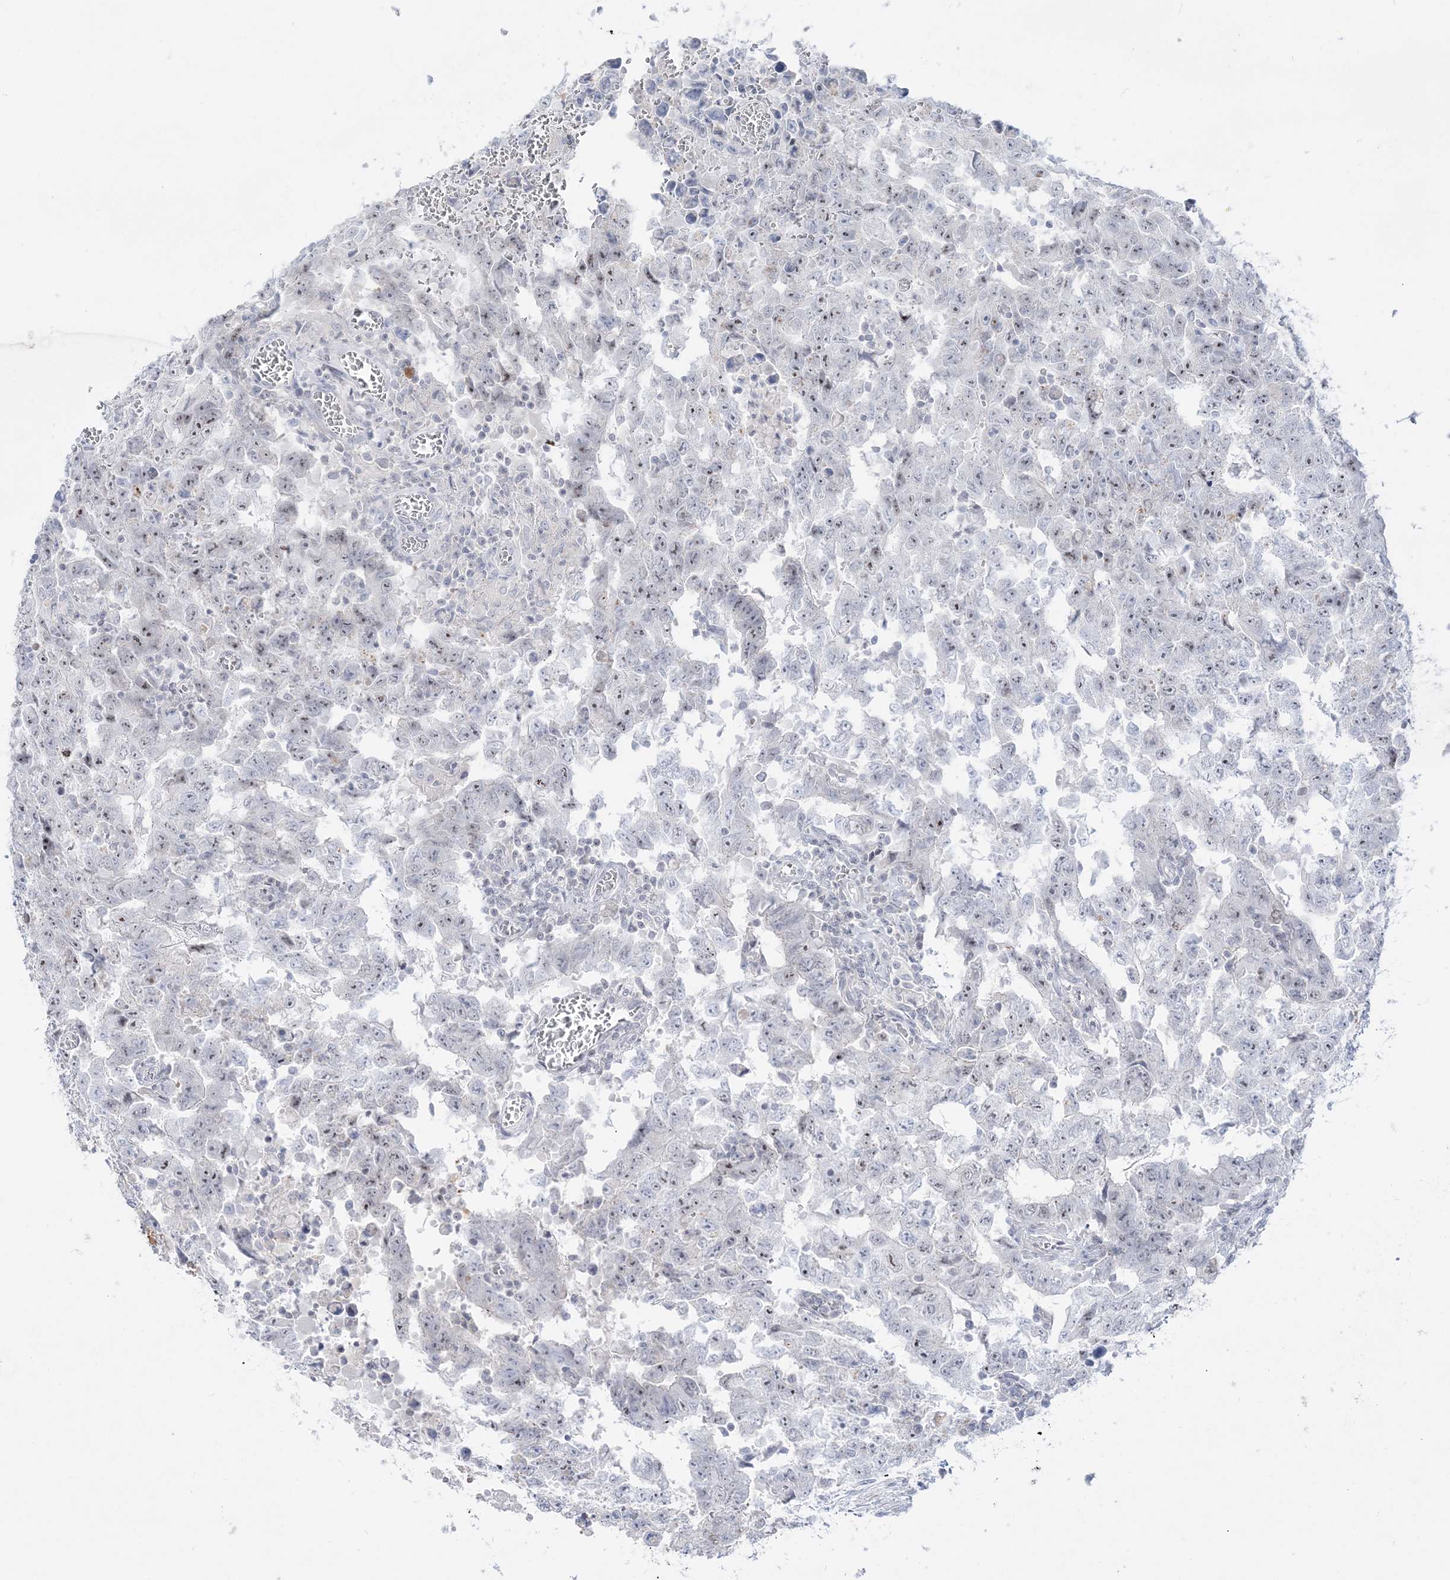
{"staining": {"intensity": "weak", "quantity": "<25%", "location": "nuclear"}, "tissue": "testis cancer", "cell_type": "Tumor cells", "image_type": "cancer", "snomed": [{"axis": "morphology", "description": "Carcinoma, Embryonal, NOS"}, {"axis": "topography", "description": "Testis"}], "caption": "Testis embryonal carcinoma stained for a protein using immunohistochemistry exhibits no positivity tumor cells.", "gene": "SH3BP4", "patient": {"sex": "male", "age": 26}}